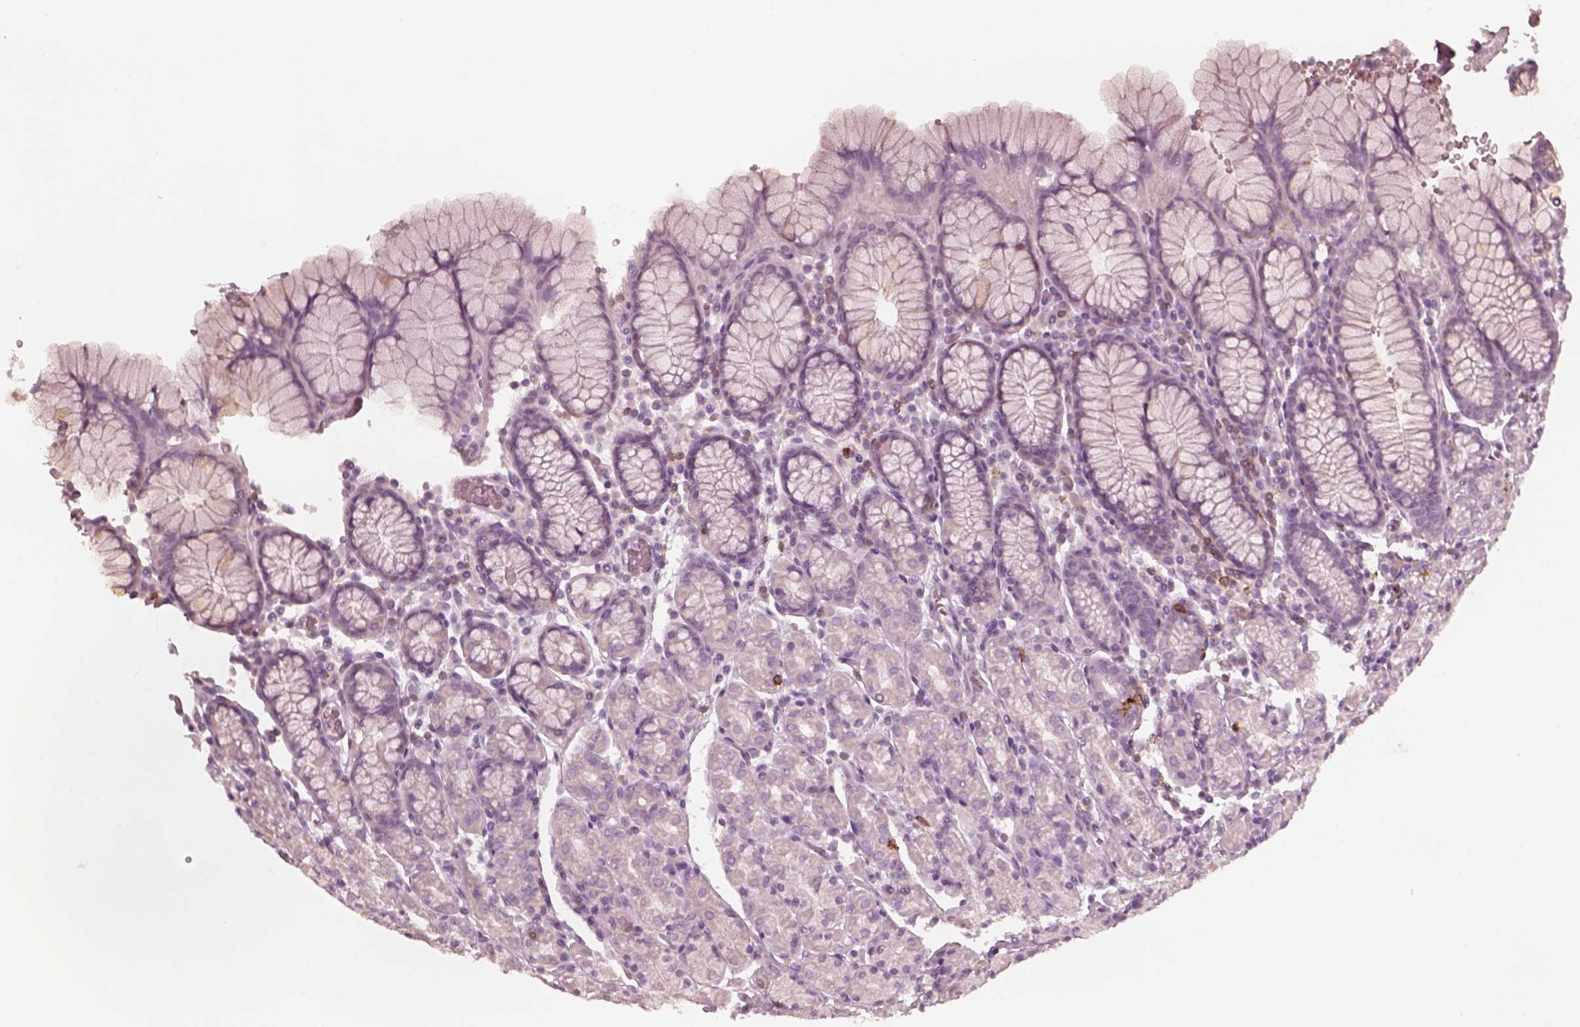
{"staining": {"intensity": "negative", "quantity": "none", "location": "none"}, "tissue": "stomach", "cell_type": "Glandular cells", "image_type": "normal", "snomed": [{"axis": "morphology", "description": "Normal tissue, NOS"}, {"axis": "topography", "description": "Stomach, upper"}, {"axis": "topography", "description": "Stomach"}], "caption": "High power microscopy photomicrograph of an immunohistochemistry photomicrograph of normal stomach, revealing no significant staining in glandular cells. (DAB IHC, high magnification).", "gene": "PDCD1", "patient": {"sex": "male", "age": 62}}